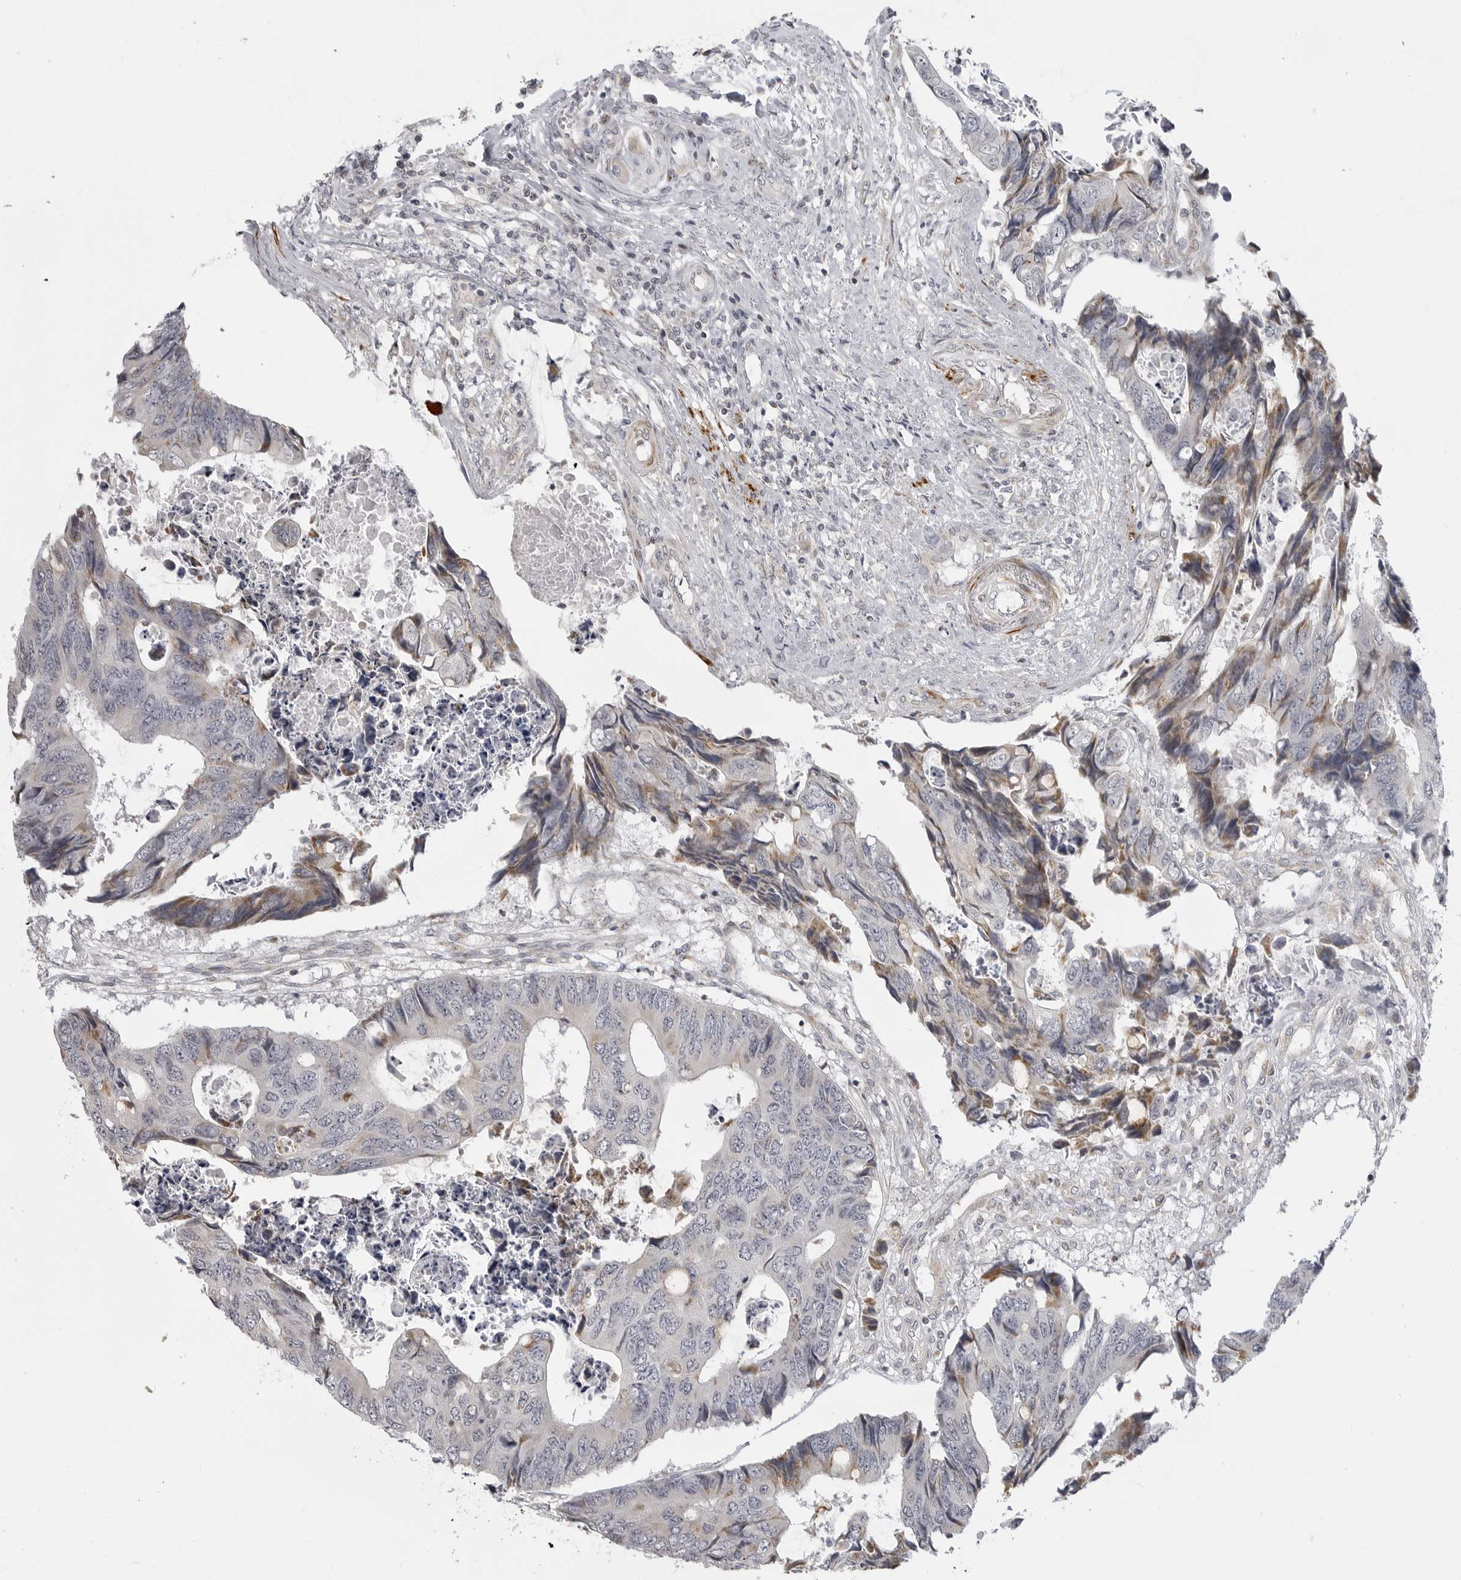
{"staining": {"intensity": "weak", "quantity": "<25%", "location": "cytoplasmic/membranous"}, "tissue": "colorectal cancer", "cell_type": "Tumor cells", "image_type": "cancer", "snomed": [{"axis": "morphology", "description": "Adenocarcinoma, NOS"}, {"axis": "topography", "description": "Rectum"}], "caption": "The immunohistochemistry histopathology image has no significant positivity in tumor cells of colorectal cancer (adenocarcinoma) tissue. Nuclei are stained in blue.", "gene": "MAP7D1", "patient": {"sex": "male", "age": 84}}